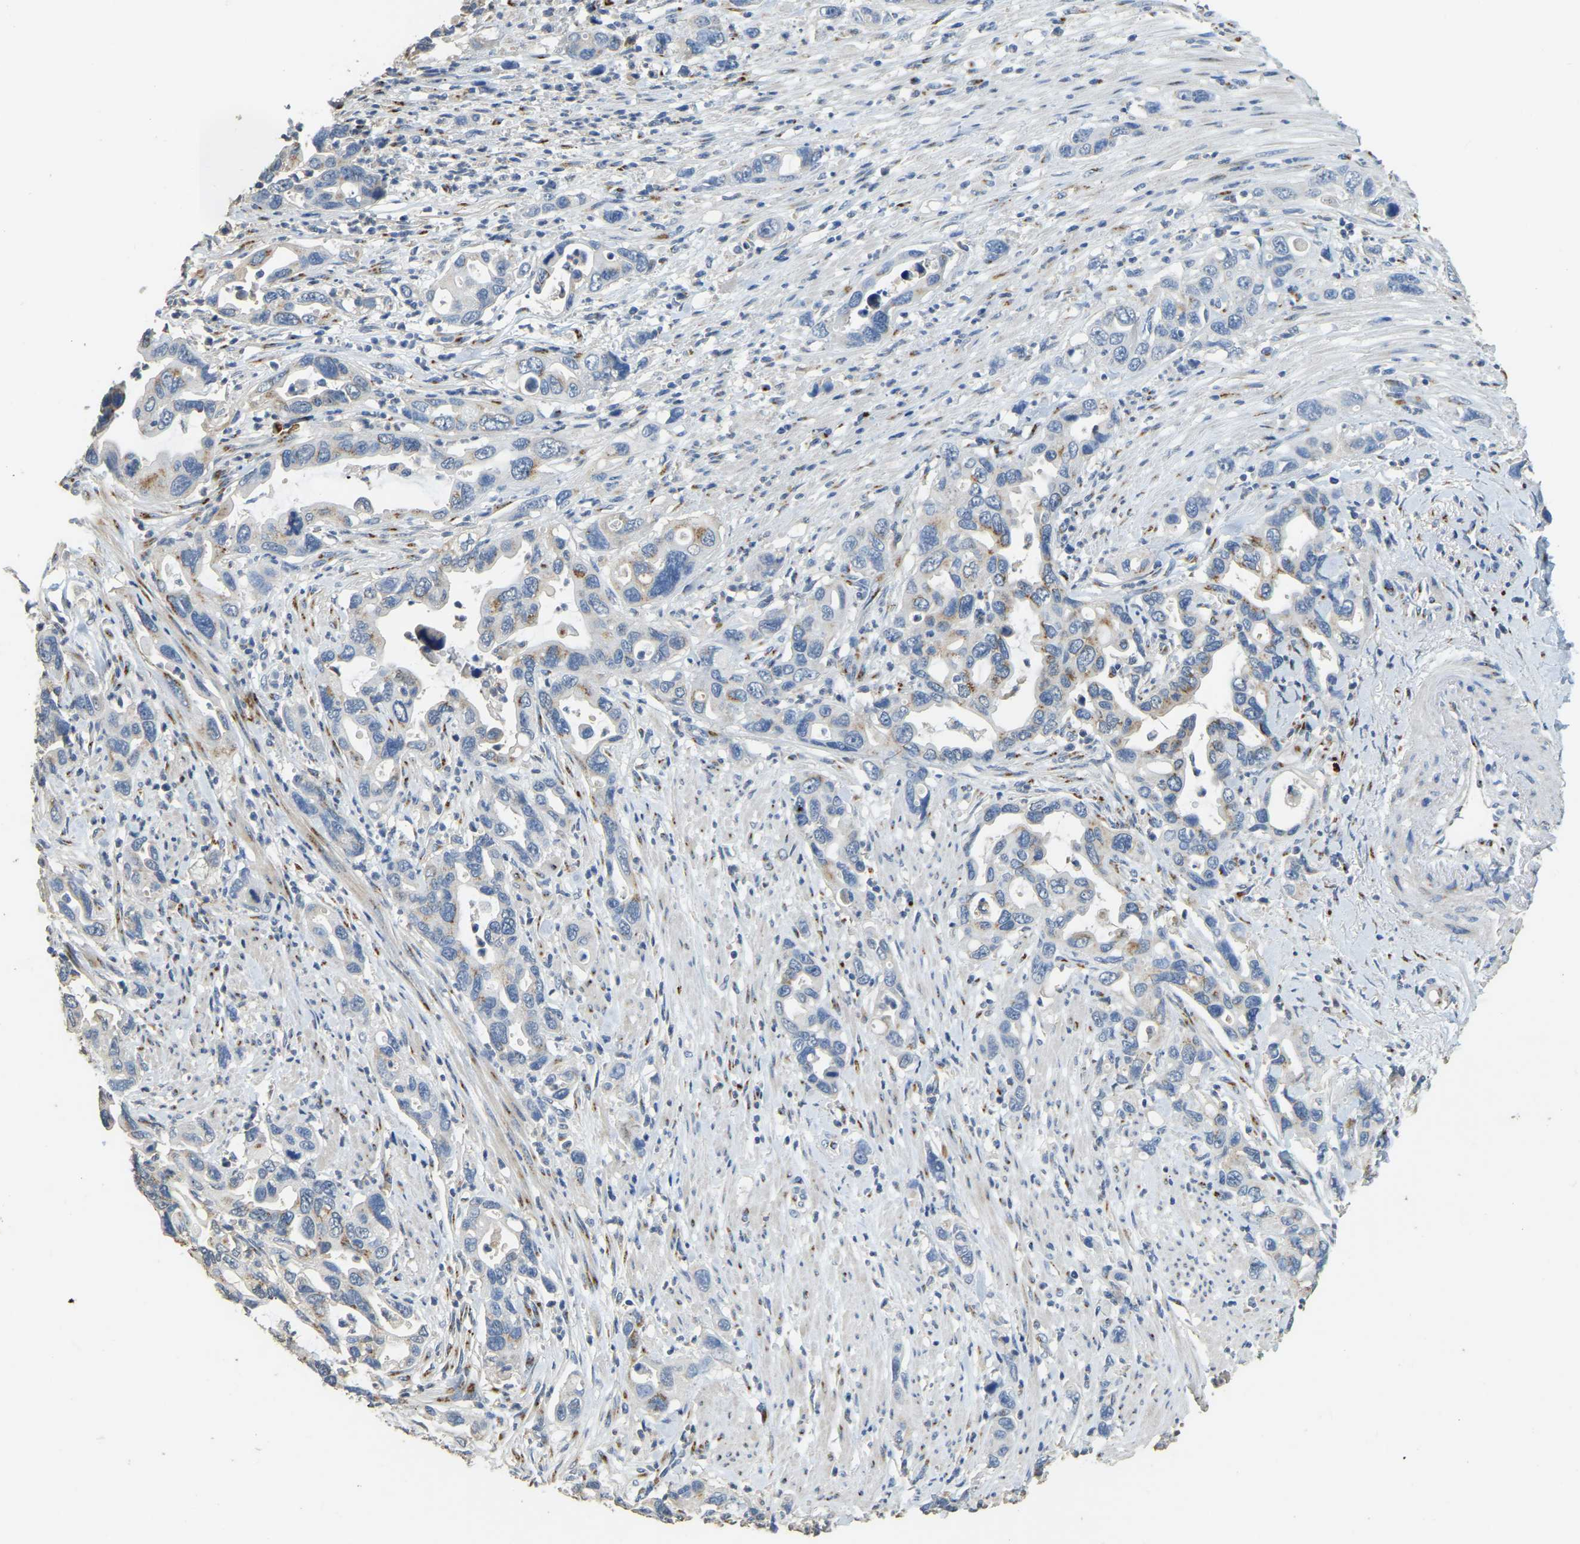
{"staining": {"intensity": "weak", "quantity": "25%-75%", "location": "cytoplasmic/membranous"}, "tissue": "pancreatic cancer", "cell_type": "Tumor cells", "image_type": "cancer", "snomed": [{"axis": "morphology", "description": "Adenocarcinoma, NOS"}, {"axis": "topography", "description": "Pancreas"}], "caption": "Pancreatic cancer (adenocarcinoma) was stained to show a protein in brown. There is low levels of weak cytoplasmic/membranous positivity in about 25%-75% of tumor cells. (Brightfield microscopy of DAB IHC at high magnification).", "gene": "FAM174A", "patient": {"sex": "female", "age": 70}}